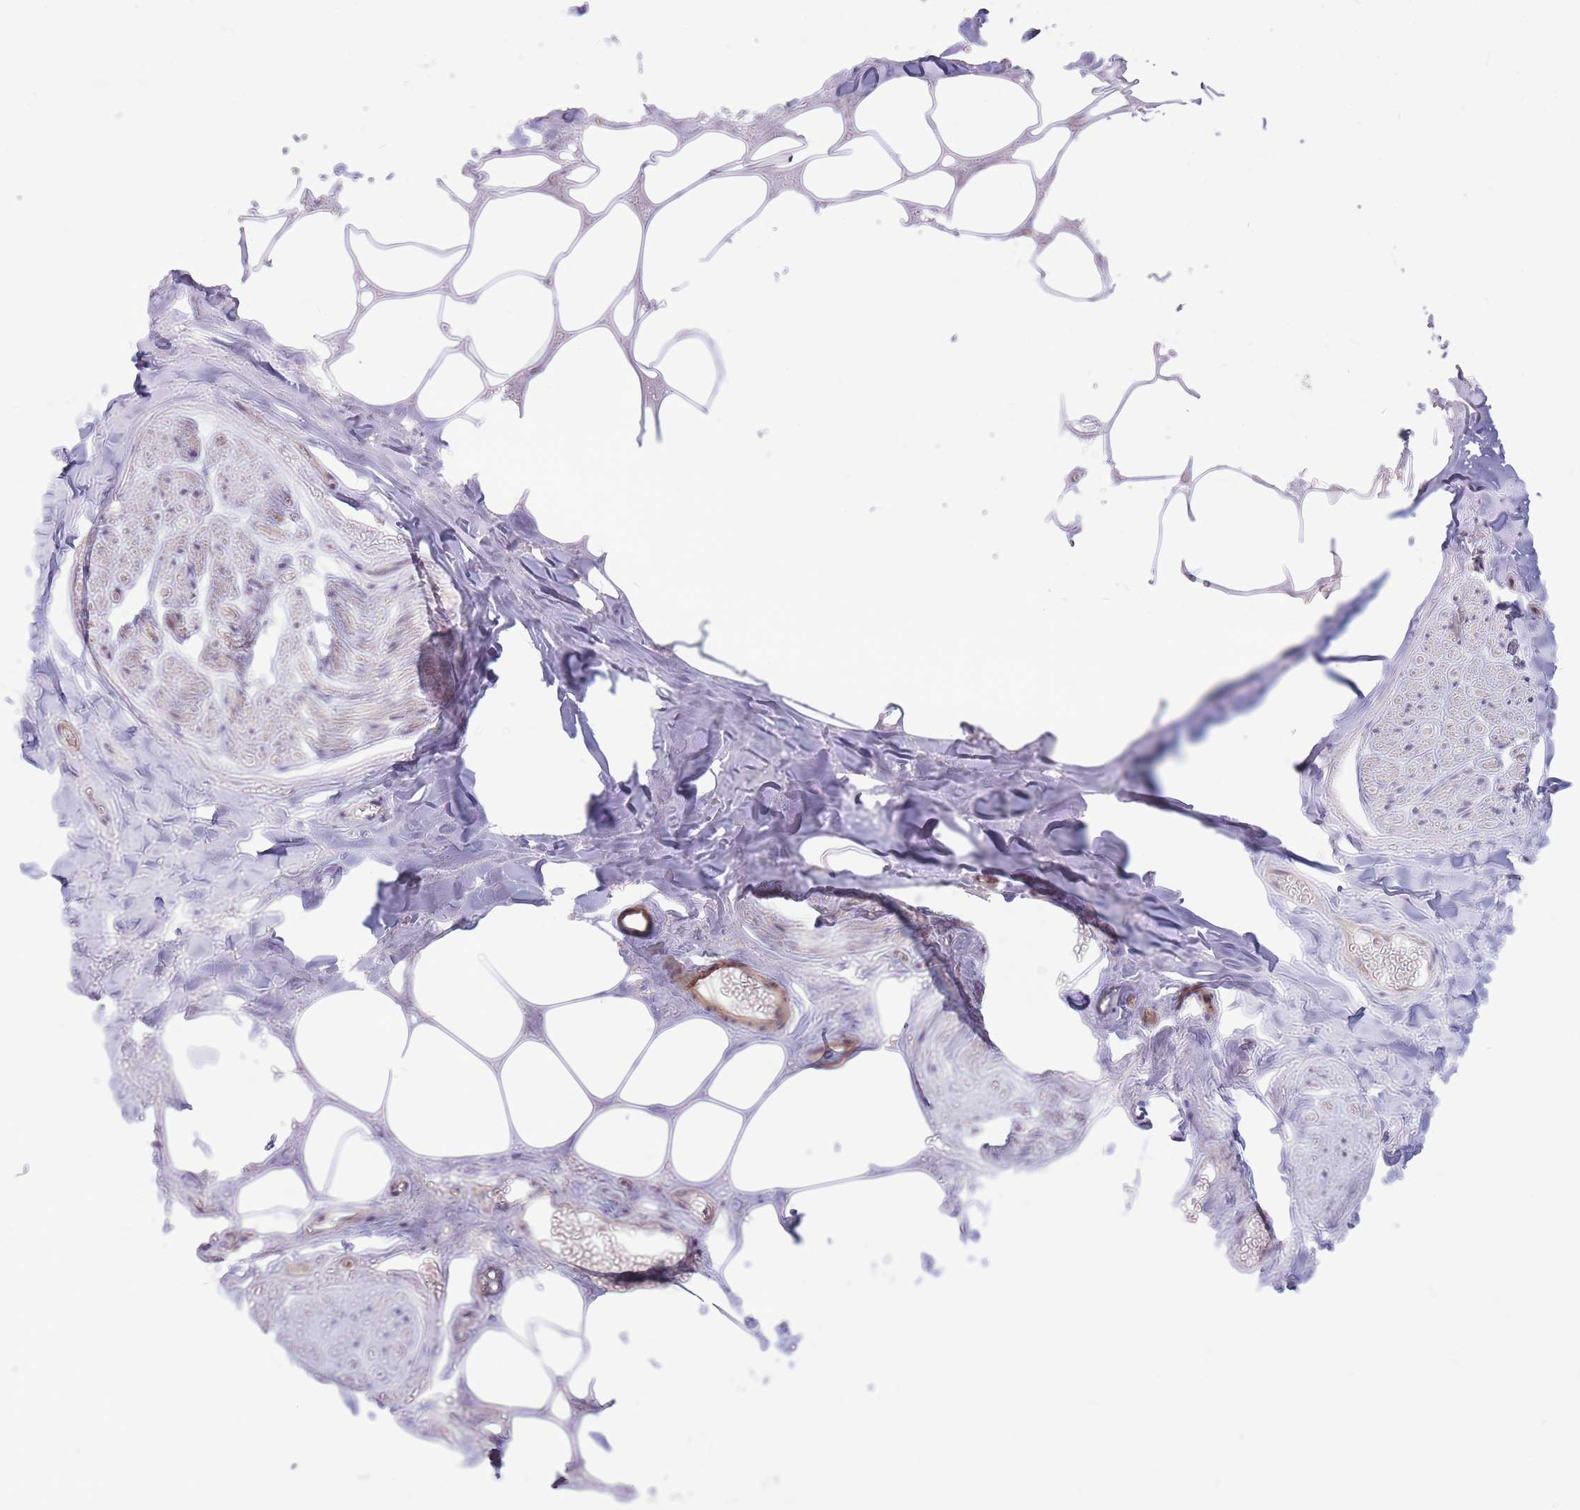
{"staining": {"intensity": "negative", "quantity": "none", "location": "none"}, "tissue": "adipose tissue", "cell_type": "Adipocytes", "image_type": "normal", "snomed": [{"axis": "morphology", "description": "Normal tissue, NOS"}, {"axis": "topography", "description": "Salivary gland"}, {"axis": "topography", "description": "Peripheral nerve tissue"}], "caption": "Immunohistochemistry of benign adipose tissue exhibits no staining in adipocytes.", "gene": "TCF20", "patient": {"sex": "male", "age": 38}}